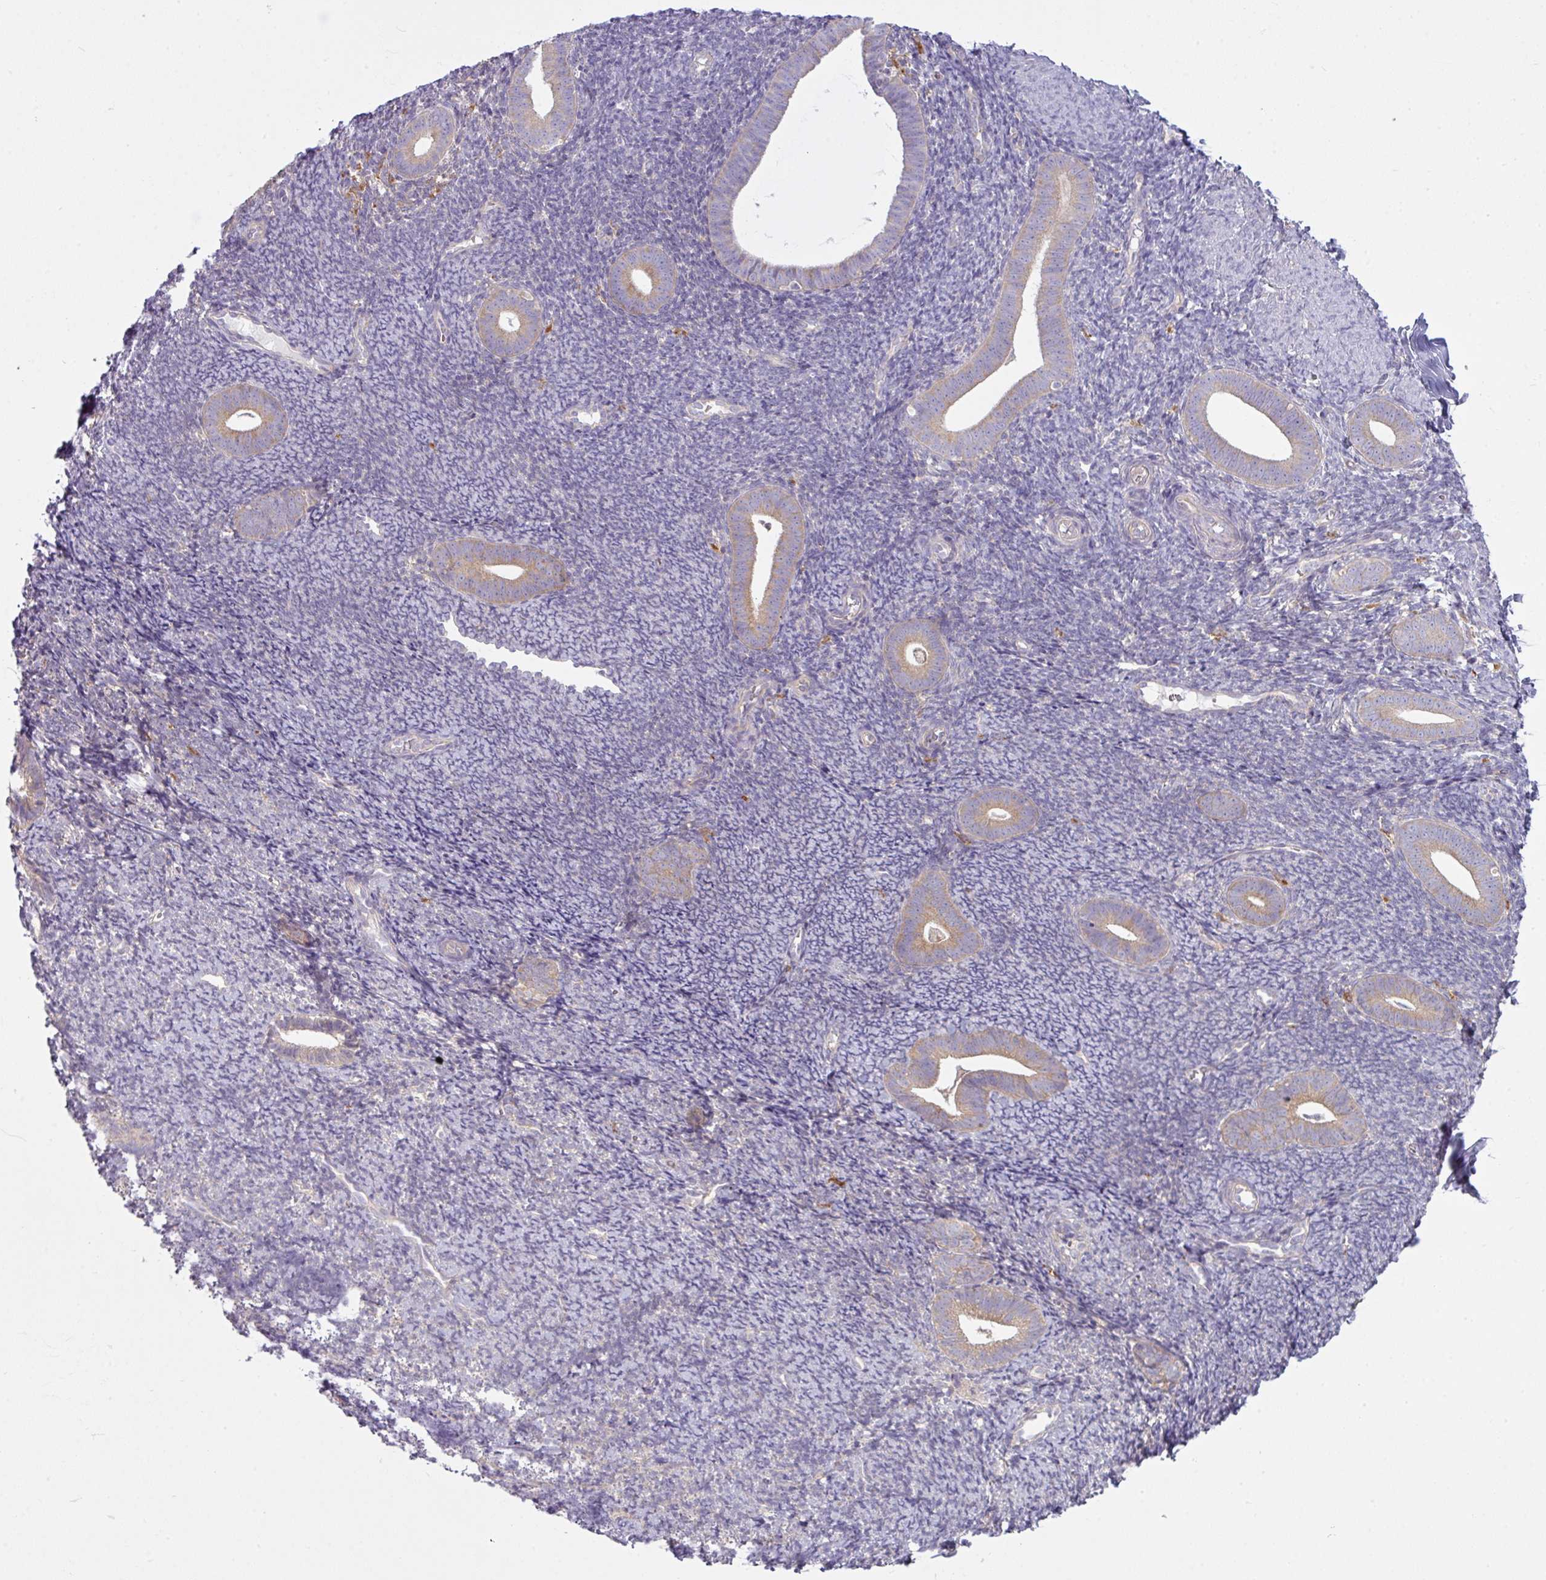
{"staining": {"intensity": "moderate", "quantity": "<25%", "location": "cytoplasmic/membranous"}, "tissue": "endometrium", "cell_type": "Cells in endometrial stroma", "image_type": "normal", "snomed": [{"axis": "morphology", "description": "Normal tissue, NOS"}, {"axis": "topography", "description": "Endometrium"}], "caption": "DAB (3,3'-diaminobenzidine) immunohistochemical staining of benign human endometrium displays moderate cytoplasmic/membranous protein expression in about <25% of cells in endometrial stroma. The staining was performed using DAB to visualize the protein expression in brown, while the nuclei were stained in blue with hematoxylin (Magnification: 20x).", "gene": "CAMK2A", "patient": {"sex": "female", "age": 39}}